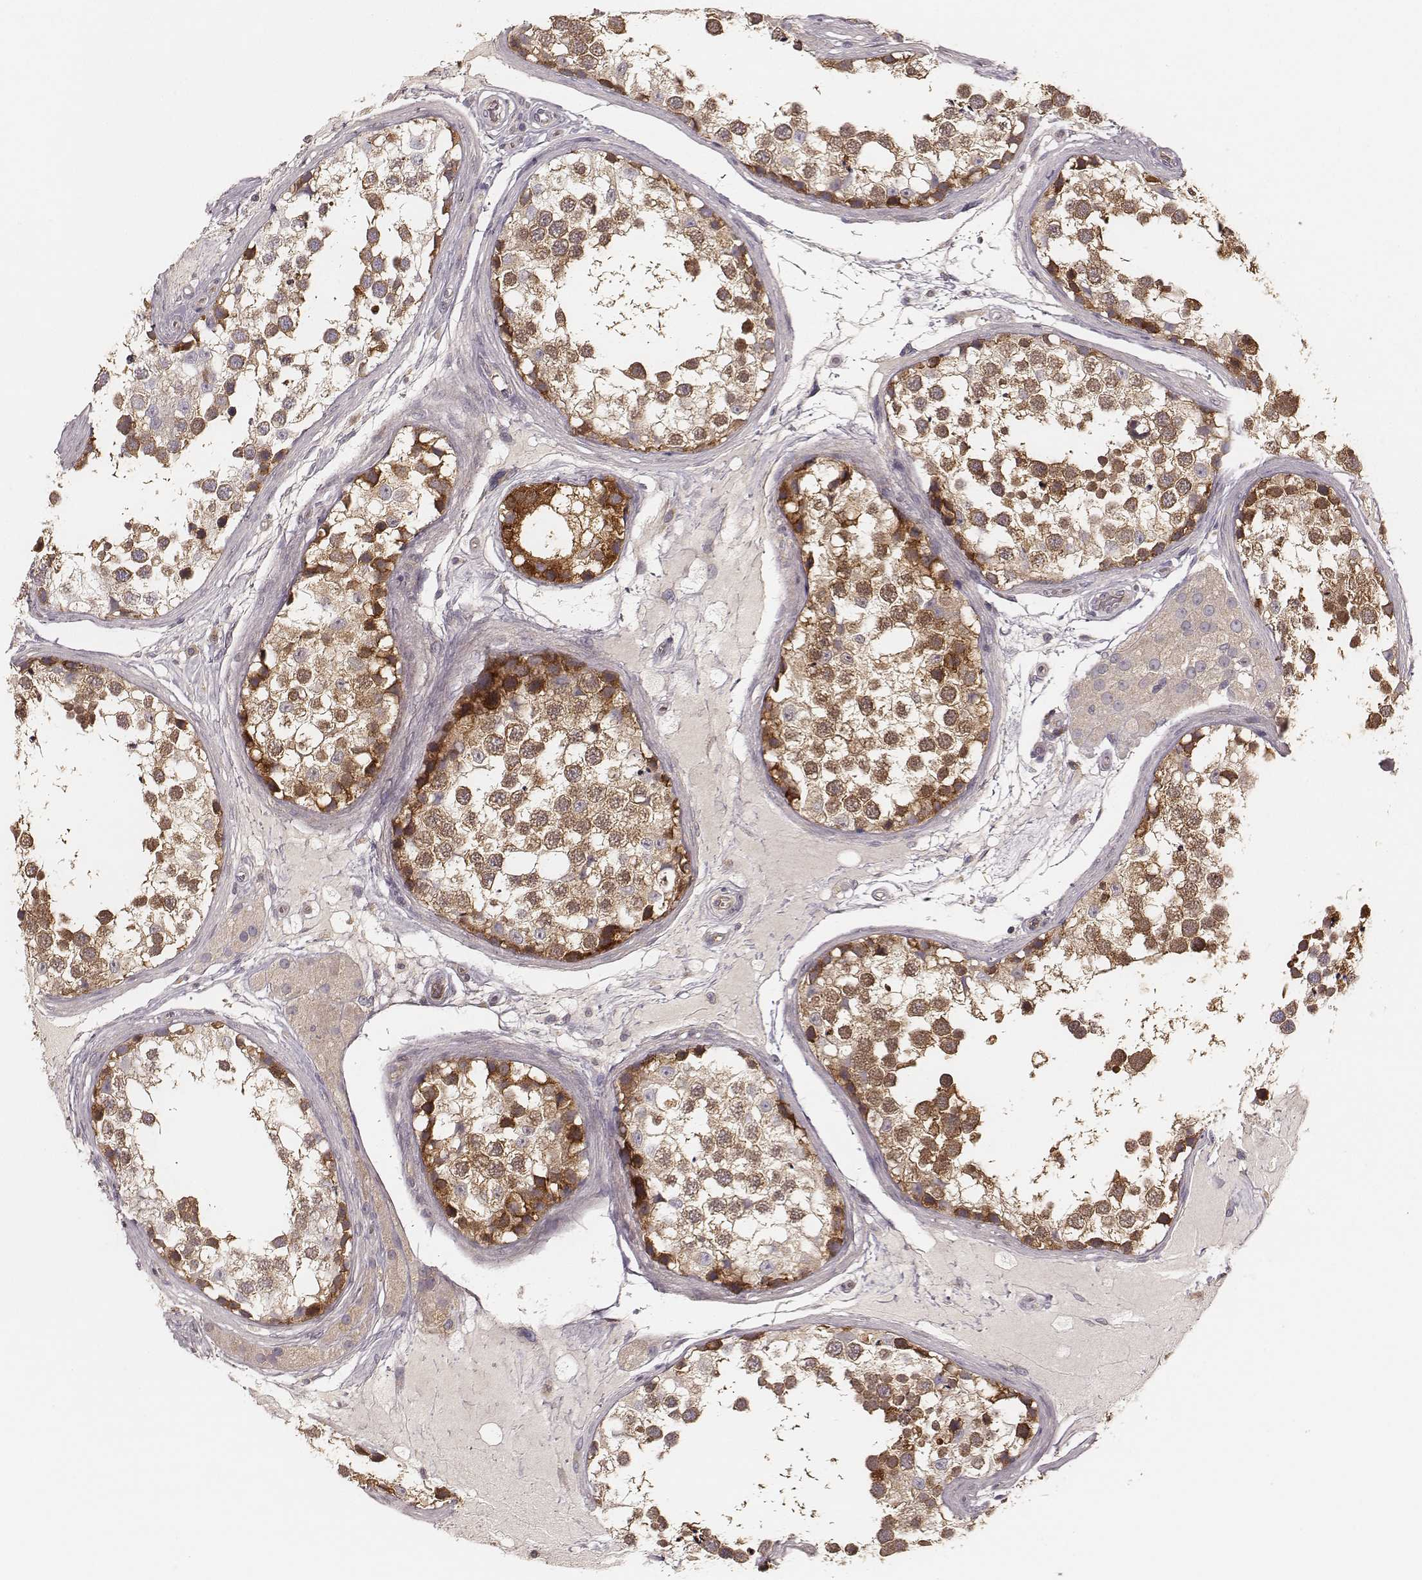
{"staining": {"intensity": "moderate", "quantity": ">75%", "location": "cytoplasmic/membranous"}, "tissue": "testis", "cell_type": "Cells in seminiferous ducts", "image_type": "normal", "snomed": [{"axis": "morphology", "description": "Normal tissue, NOS"}, {"axis": "morphology", "description": "Seminoma, NOS"}, {"axis": "topography", "description": "Testis"}], "caption": "Protein expression analysis of normal testis reveals moderate cytoplasmic/membranous expression in approximately >75% of cells in seminiferous ducts.", "gene": "CARS1", "patient": {"sex": "male", "age": 65}}